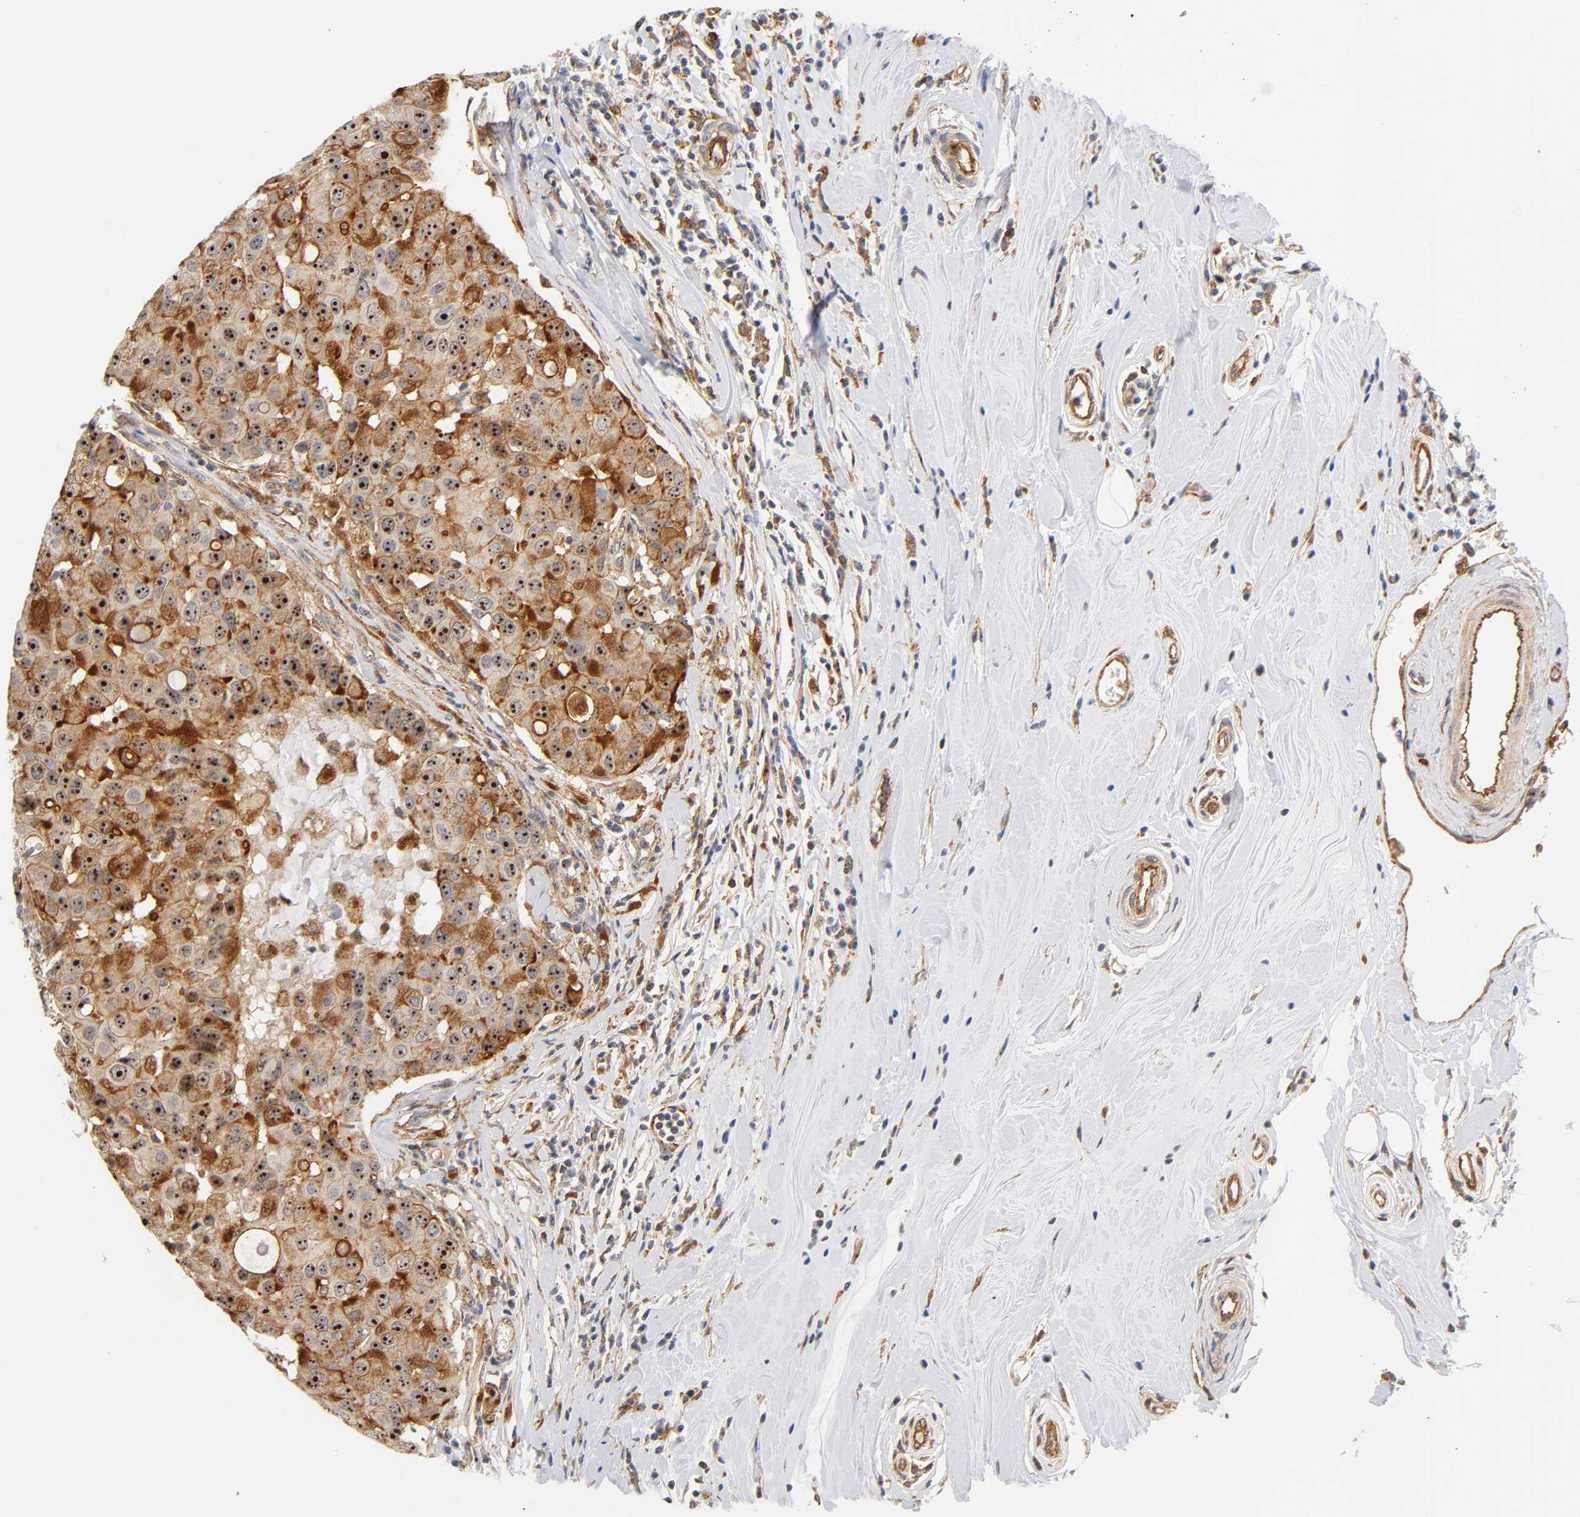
{"staining": {"intensity": "strong", "quantity": ">75%", "location": "cytoplasmic/membranous,nuclear"}, "tissue": "breast cancer", "cell_type": "Tumor cells", "image_type": "cancer", "snomed": [{"axis": "morphology", "description": "Duct carcinoma"}, {"axis": "topography", "description": "Breast"}], "caption": "Immunohistochemical staining of human breast infiltrating ductal carcinoma shows high levels of strong cytoplasmic/membranous and nuclear protein staining in about >75% of tumor cells.", "gene": "PLD1", "patient": {"sex": "female", "age": 27}}